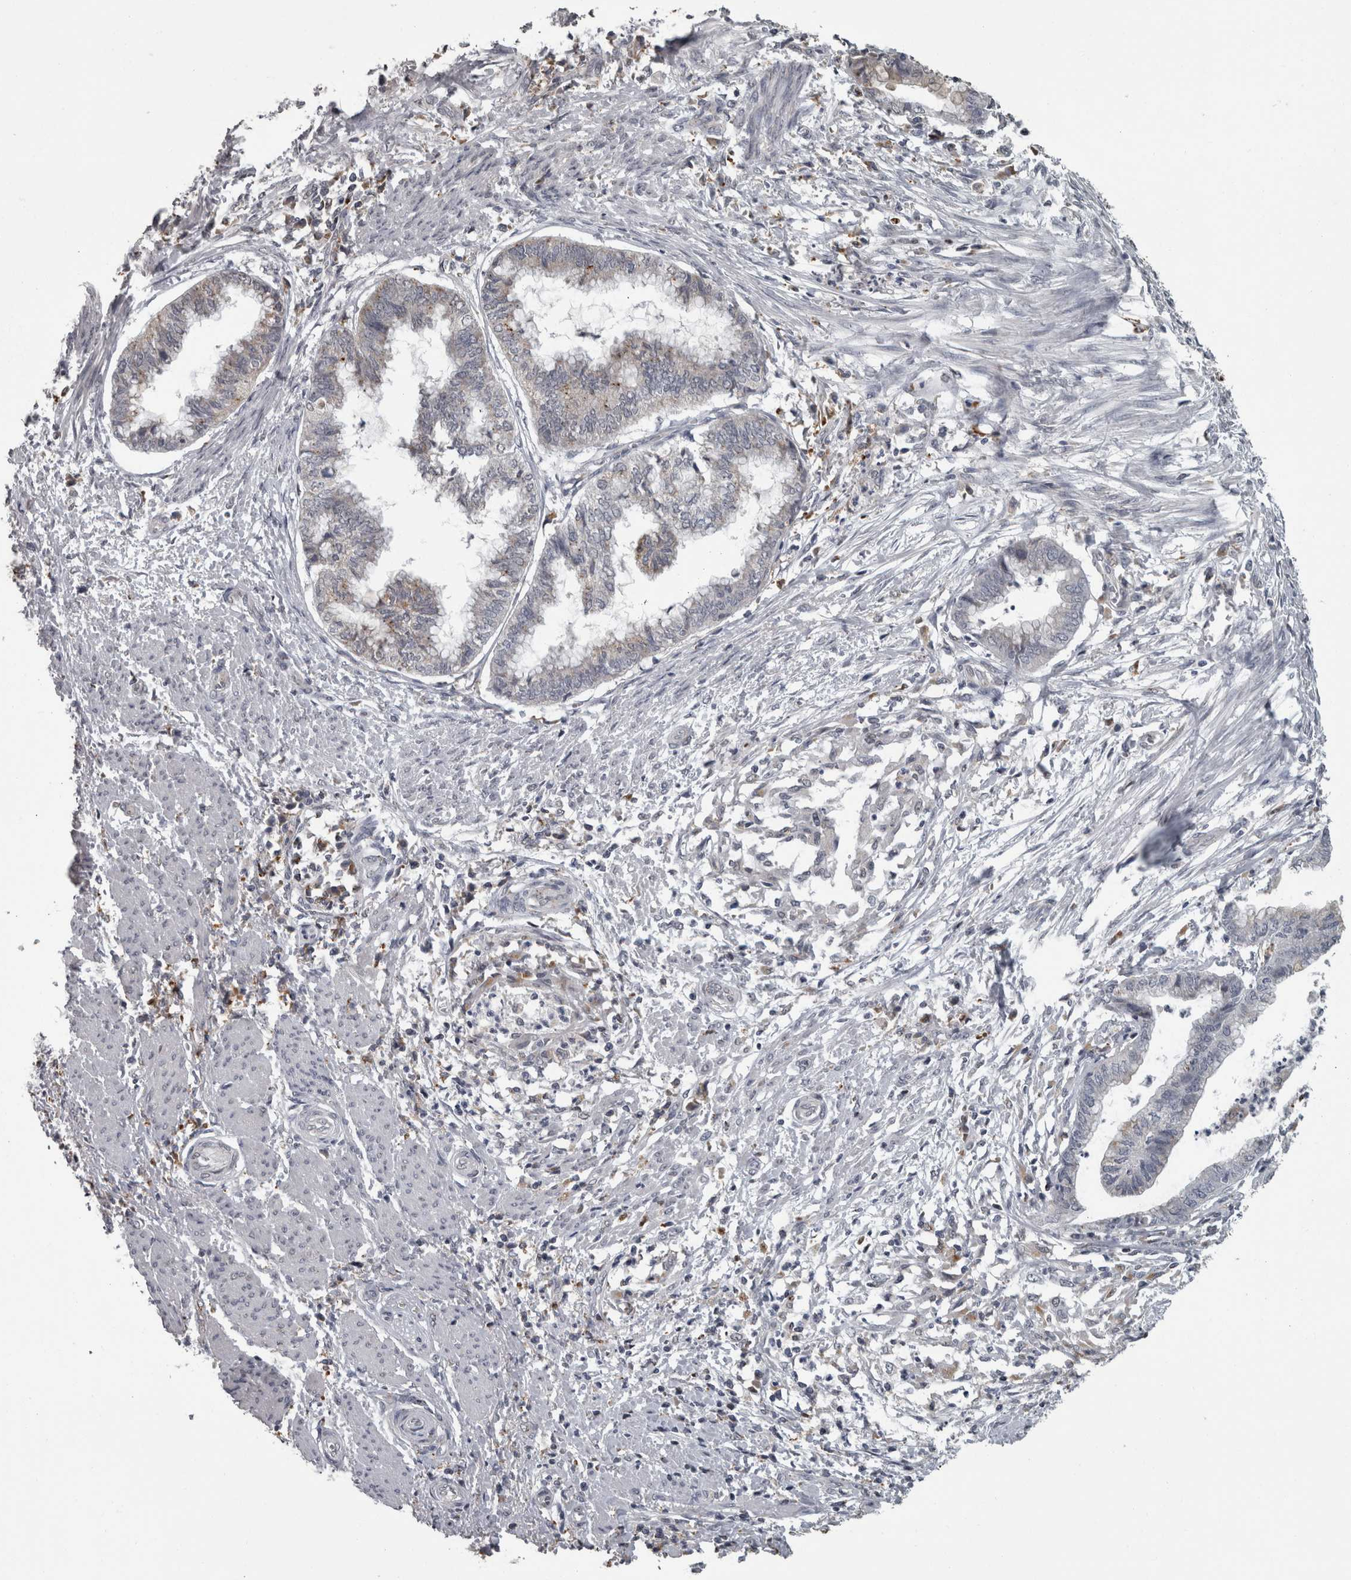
{"staining": {"intensity": "negative", "quantity": "none", "location": "none"}, "tissue": "endometrial cancer", "cell_type": "Tumor cells", "image_type": "cancer", "snomed": [{"axis": "morphology", "description": "Necrosis, NOS"}, {"axis": "morphology", "description": "Adenocarcinoma, NOS"}, {"axis": "topography", "description": "Endometrium"}], "caption": "This is a histopathology image of immunohistochemistry (IHC) staining of endometrial cancer, which shows no staining in tumor cells.", "gene": "NAAA", "patient": {"sex": "female", "age": 79}}